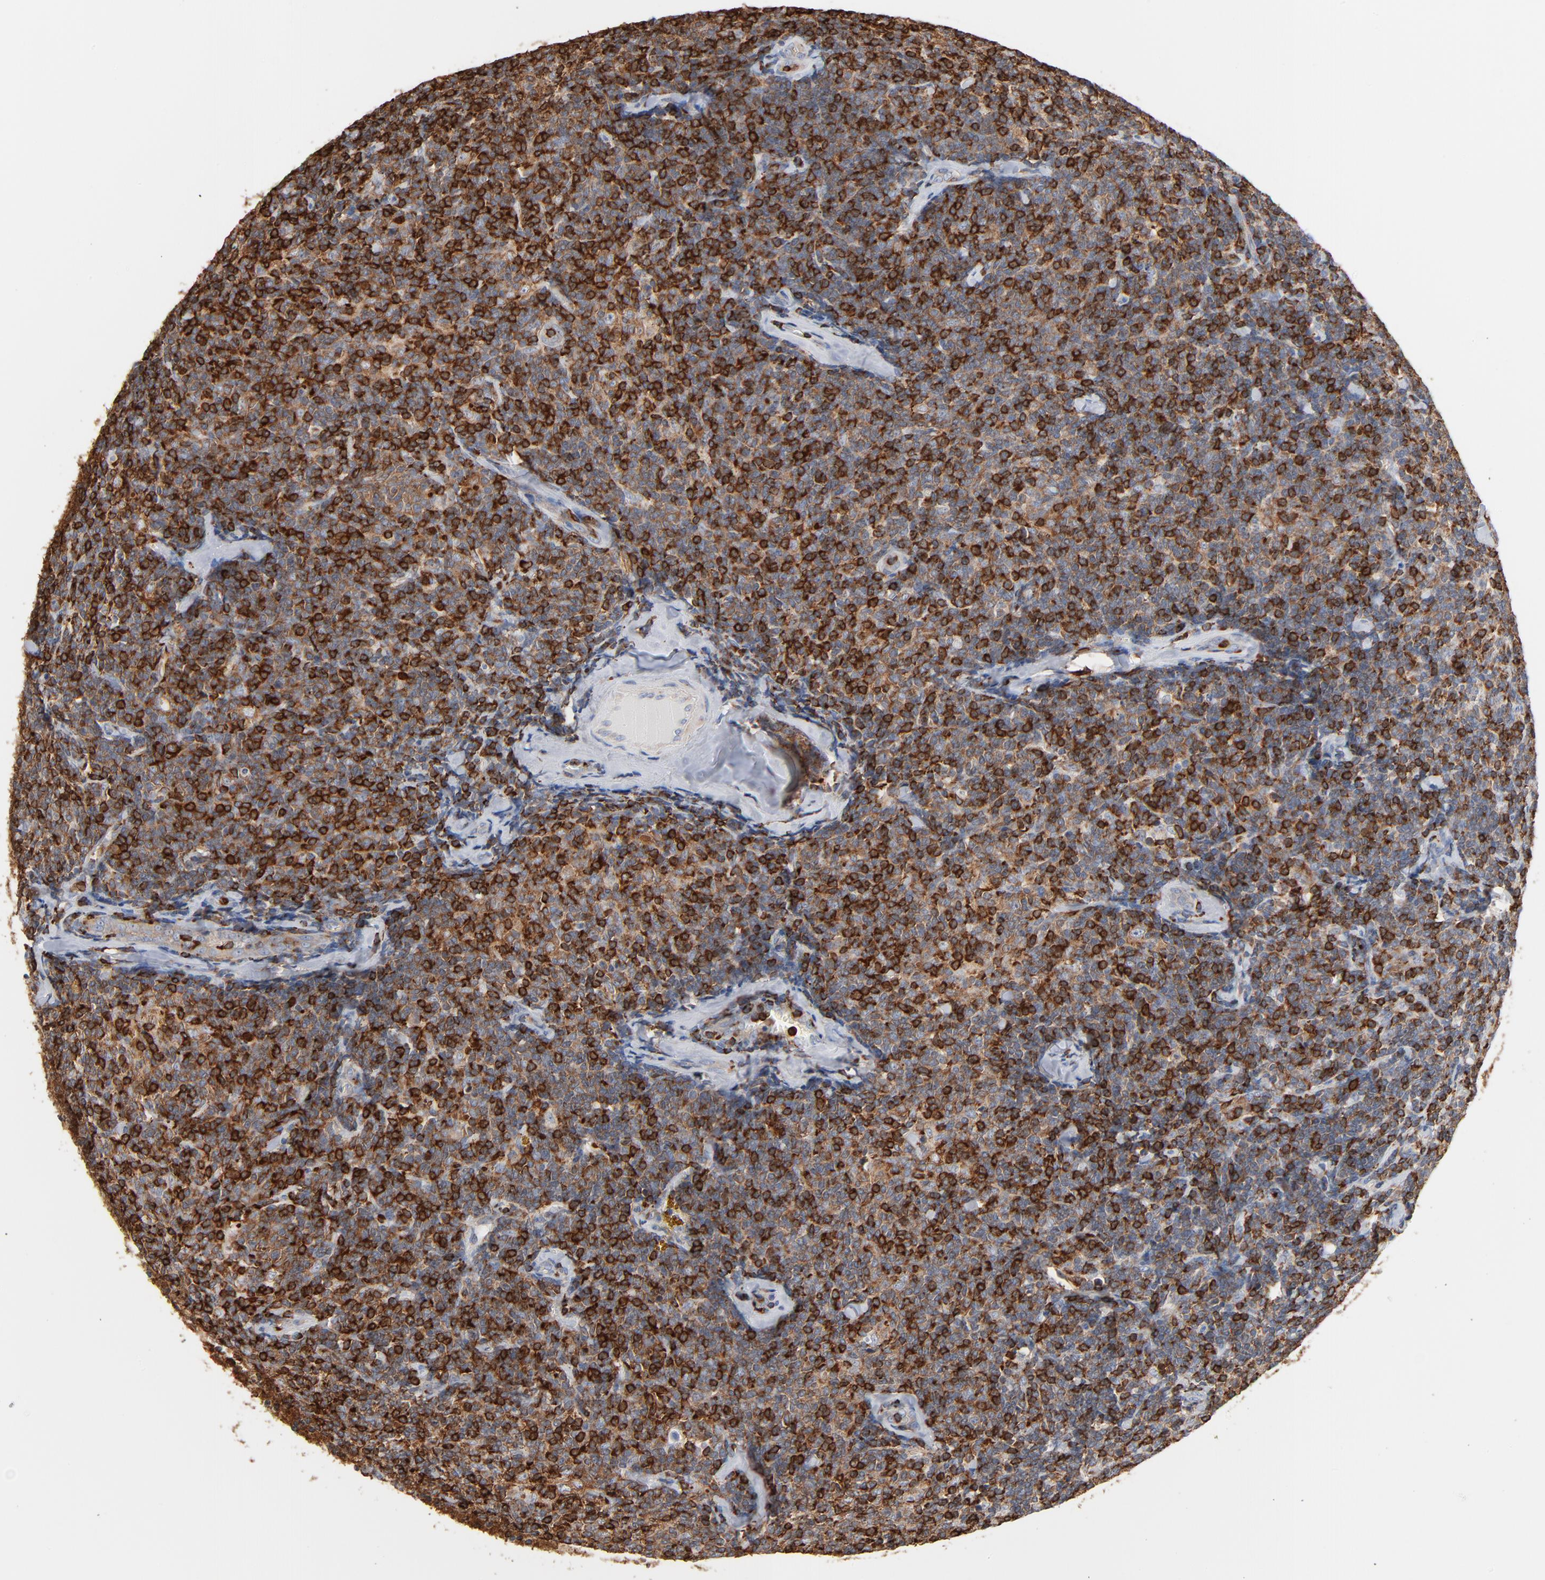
{"staining": {"intensity": "moderate", "quantity": ">75%", "location": "cytoplasmic/membranous"}, "tissue": "lymphoma", "cell_type": "Tumor cells", "image_type": "cancer", "snomed": [{"axis": "morphology", "description": "Malignant lymphoma, non-Hodgkin's type, Low grade"}, {"axis": "topography", "description": "Lymph node"}], "caption": "Immunohistochemical staining of lymphoma shows medium levels of moderate cytoplasmic/membranous protein positivity in approximately >75% of tumor cells.", "gene": "SH3KBP1", "patient": {"sex": "female", "age": 56}}